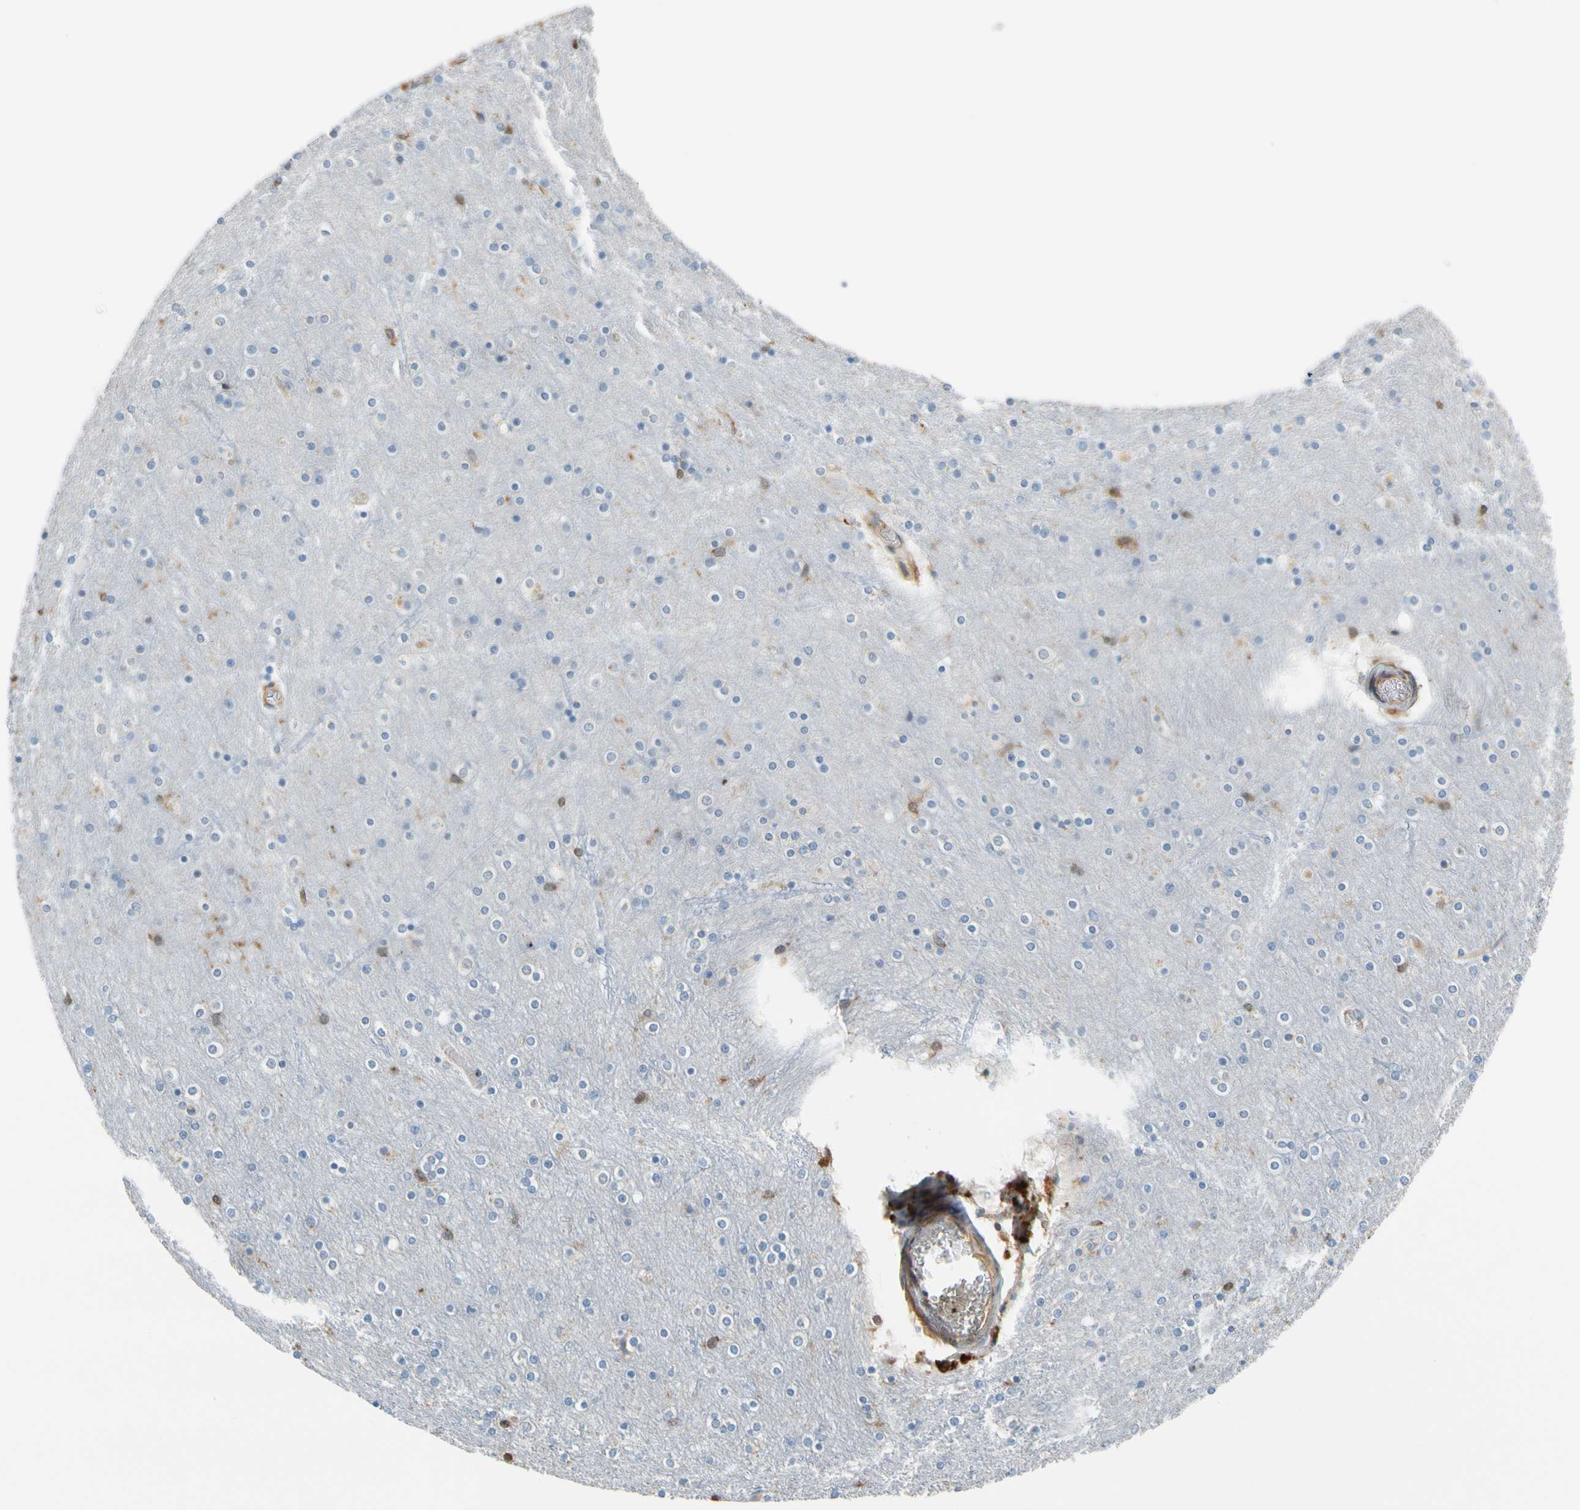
{"staining": {"intensity": "negative", "quantity": "none", "location": "none"}, "tissue": "cerebral cortex", "cell_type": "Endothelial cells", "image_type": "normal", "snomed": [{"axis": "morphology", "description": "Normal tissue, NOS"}, {"axis": "topography", "description": "Cerebral cortex"}], "caption": "High magnification brightfield microscopy of unremarkable cerebral cortex stained with DAB (3,3'-diaminobenzidine) (brown) and counterstained with hematoxylin (blue): endothelial cells show no significant expression.", "gene": "GPSM2", "patient": {"sex": "female", "age": 54}}